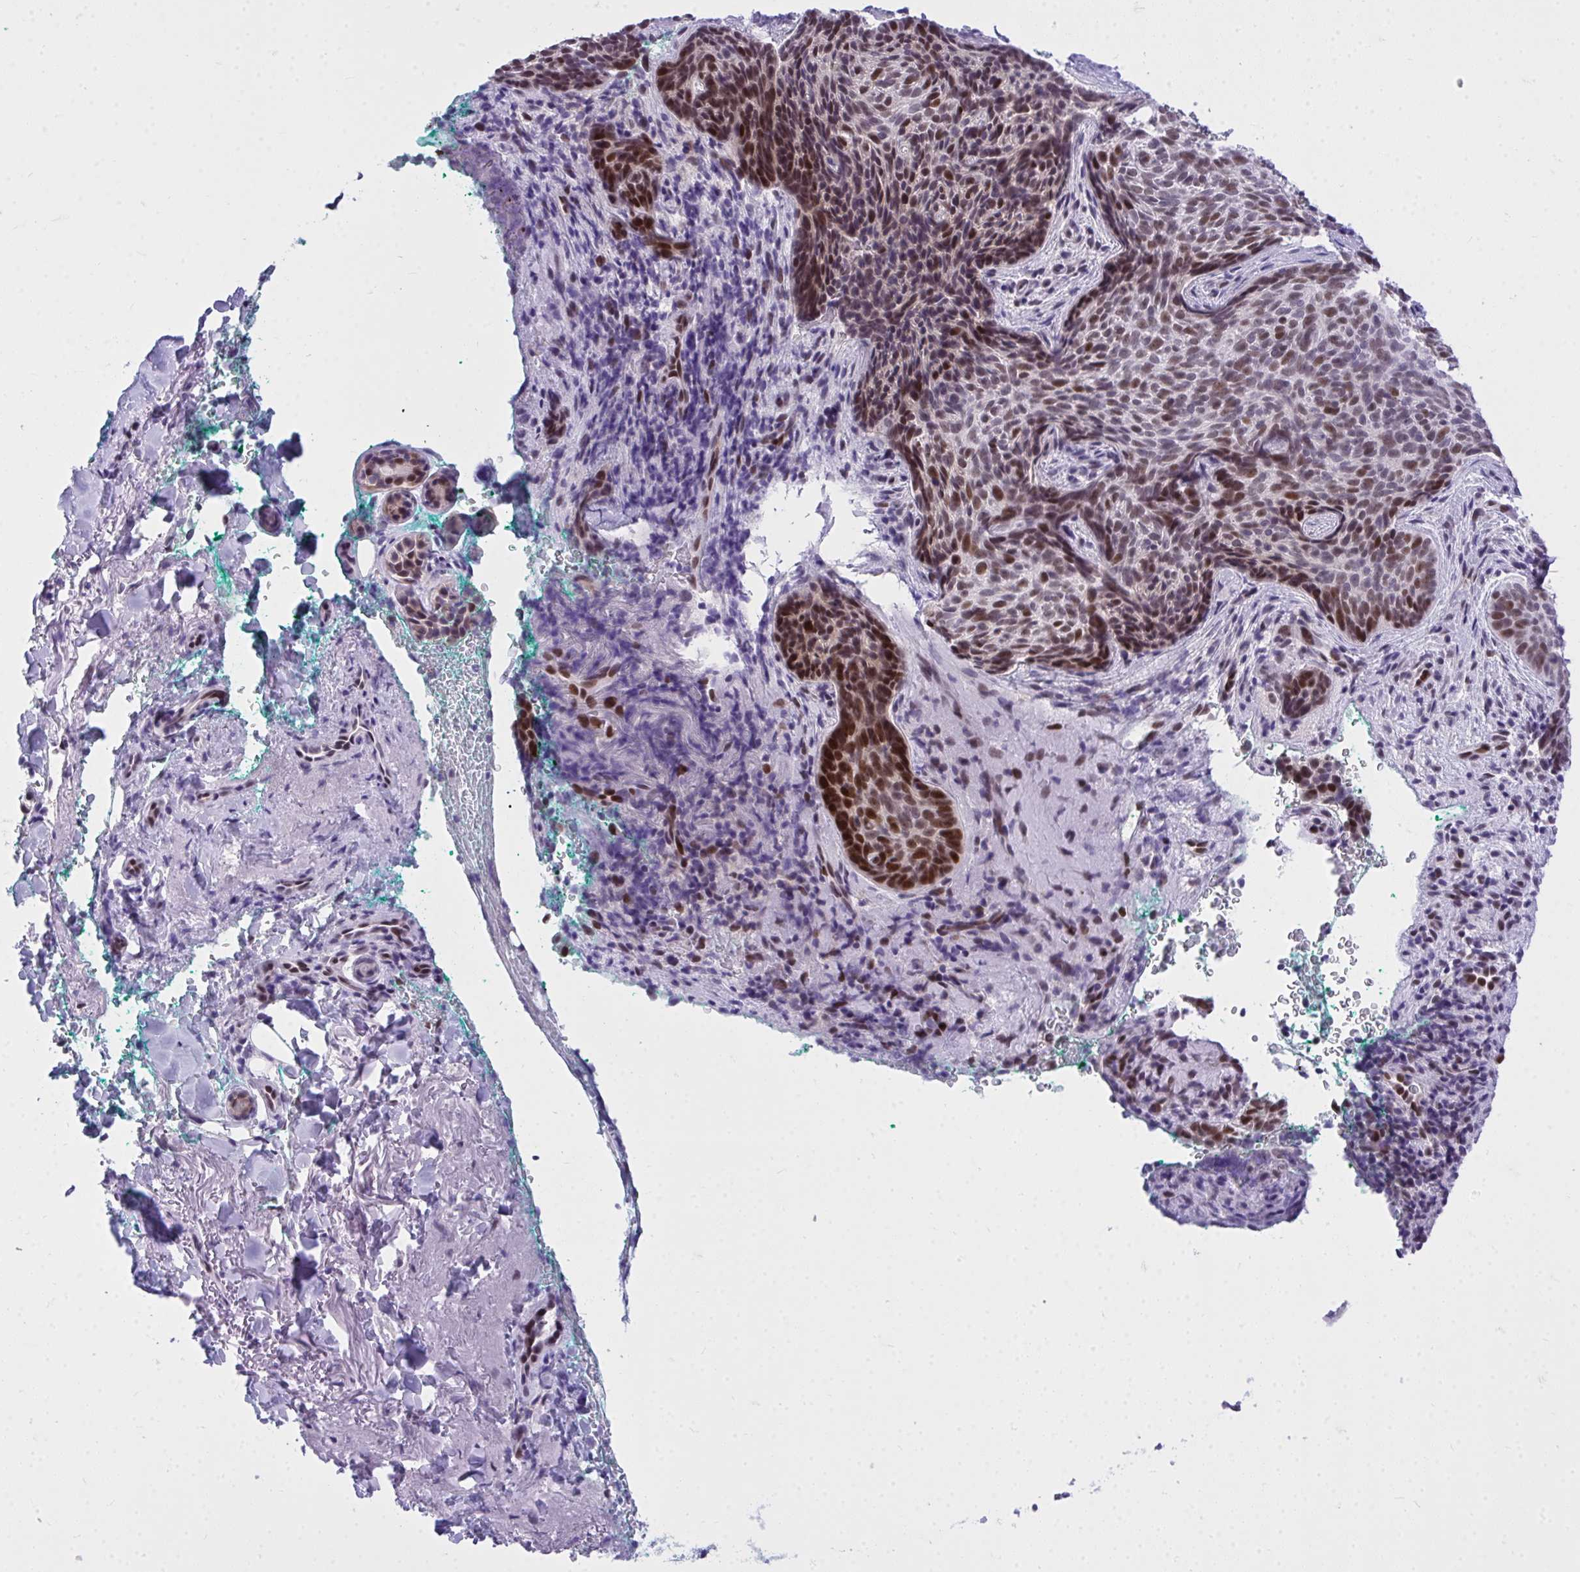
{"staining": {"intensity": "strong", "quantity": "25%-75%", "location": "nuclear"}, "tissue": "skin cancer", "cell_type": "Tumor cells", "image_type": "cancer", "snomed": [{"axis": "morphology", "description": "Basal cell carcinoma"}, {"axis": "topography", "description": "Skin"}, {"axis": "topography", "description": "Skin of head"}], "caption": "A brown stain highlights strong nuclear staining of a protein in human skin cancer (basal cell carcinoma) tumor cells.", "gene": "TEAD4", "patient": {"sex": "female", "age": 92}}